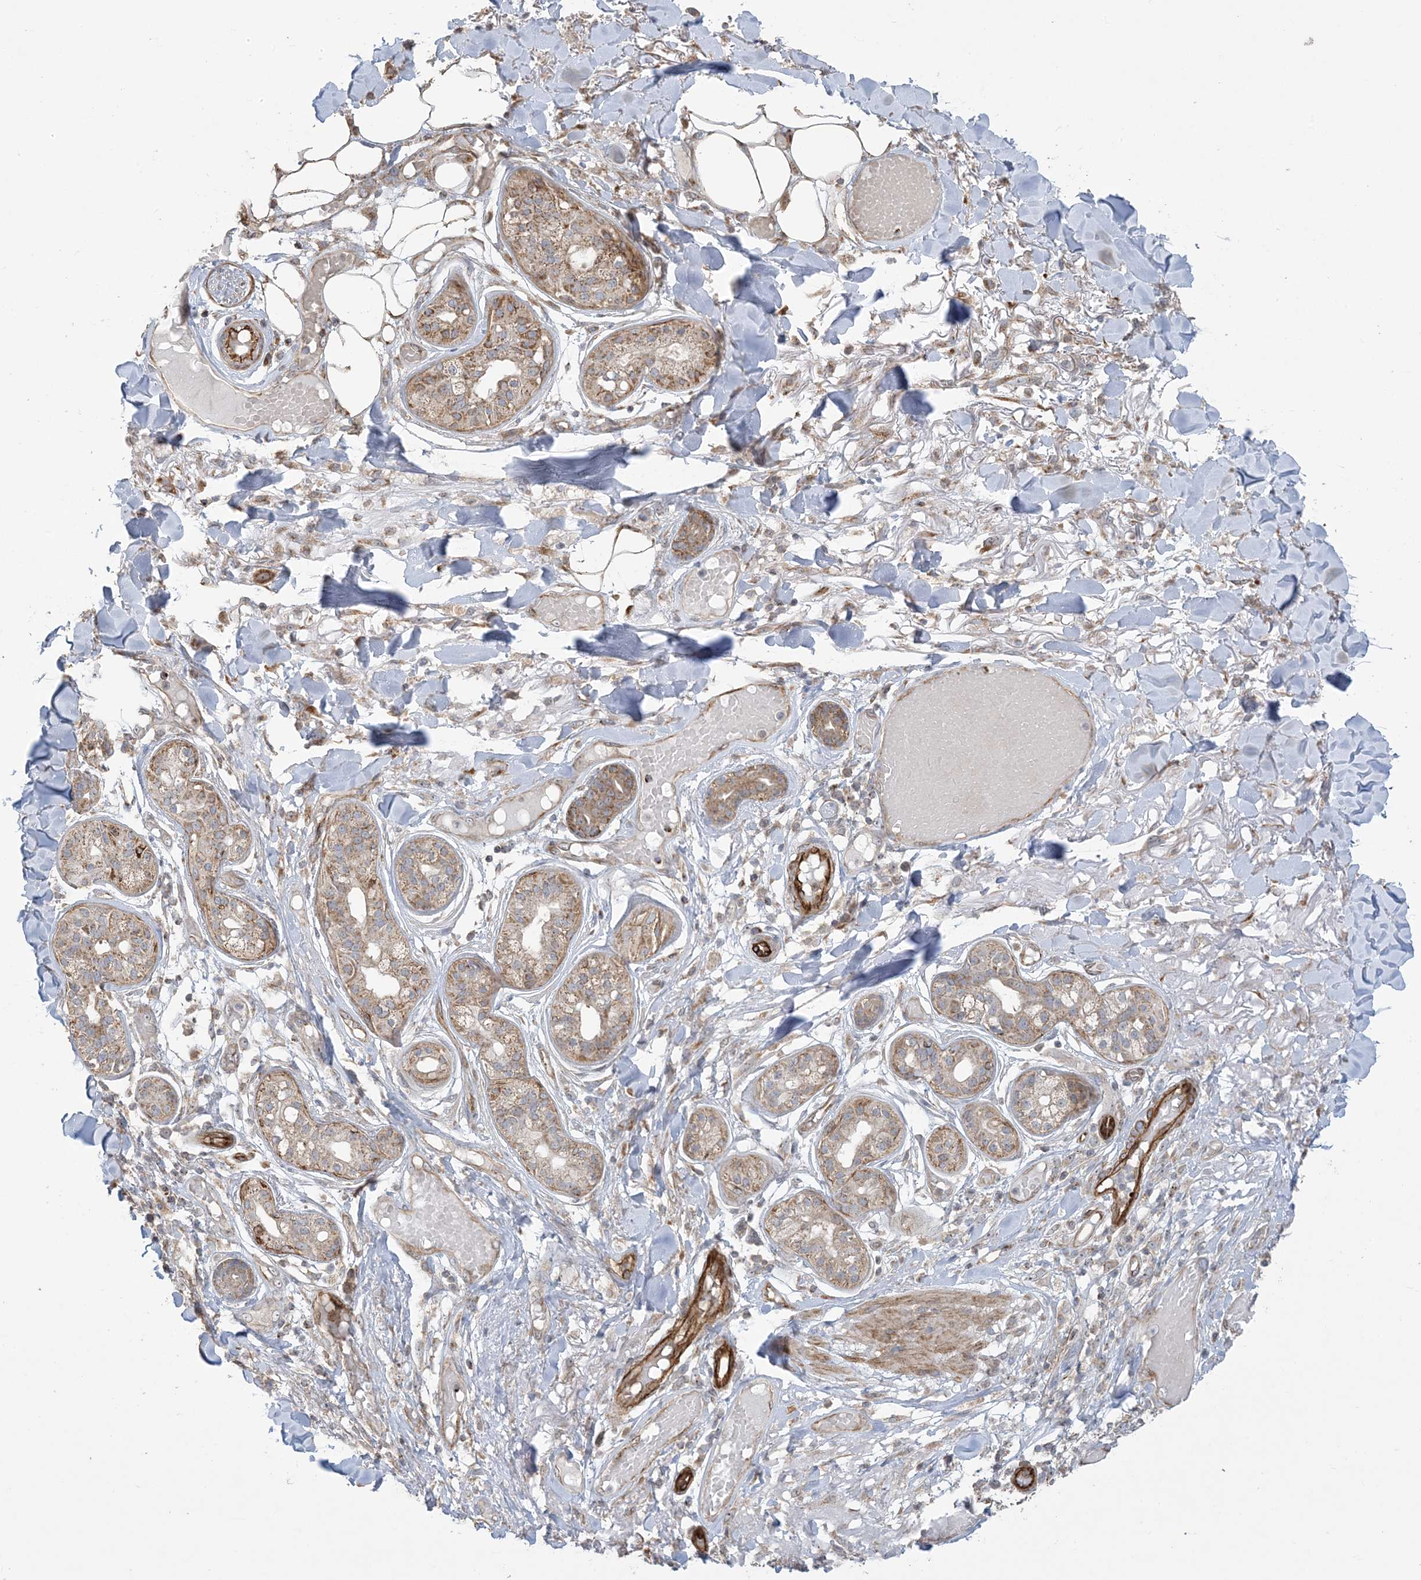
{"staining": {"intensity": "moderate", "quantity": ">75%", "location": "cytoplasmic/membranous"}, "tissue": "skin cancer", "cell_type": "Tumor cells", "image_type": "cancer", "snomed": [{"axis": "morphology", "description": "Squamous cell carcinoma, NOS"}, {"axis": "topography", "description": "Skin"}], "caption": "DAB immunohistochemical staining of human skin cancer shows moderate cytoplasmic/membranous protein positivity in approximately >75% of tumor cells.", "gene": "AGA", "patient": {"sex": "female", "age": 88}}